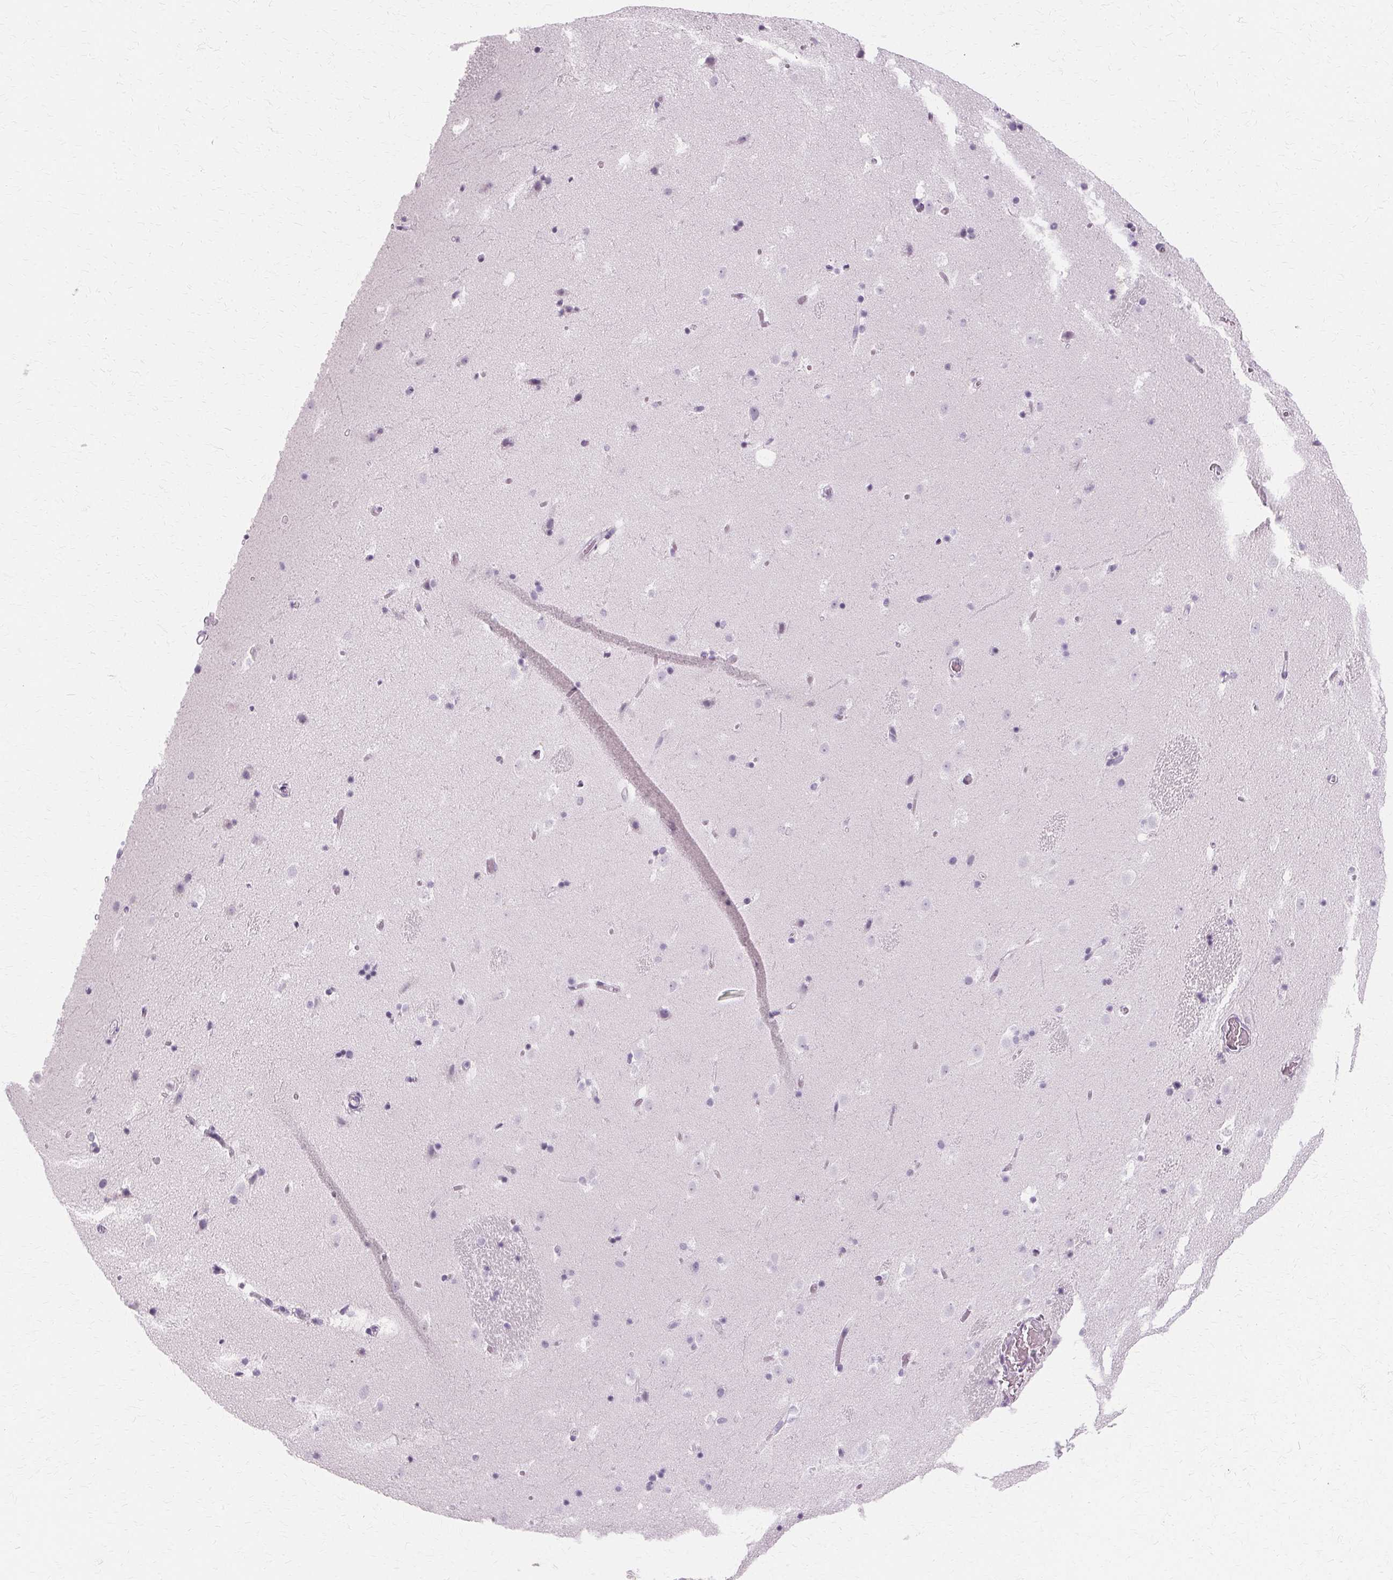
{"staining": {"intensity": "negative", "quantity": "none", "location": "none"}, "tissue": "caudate", "cell_type": "Glial cells", "image_type": "normal", "snomed": [{"axis": "morphology", "description": "Normal tissue, NOS"}, {"axis": "topography", "description": "Lateral ventricle wall"}], "caption": "This is a micrograph of immunohistochemistry (IHC) staining of normal caudate, which shows no expression in glial cells.", "gene": "KRT6A", "patient": {"sex": "male", "age": 37}}